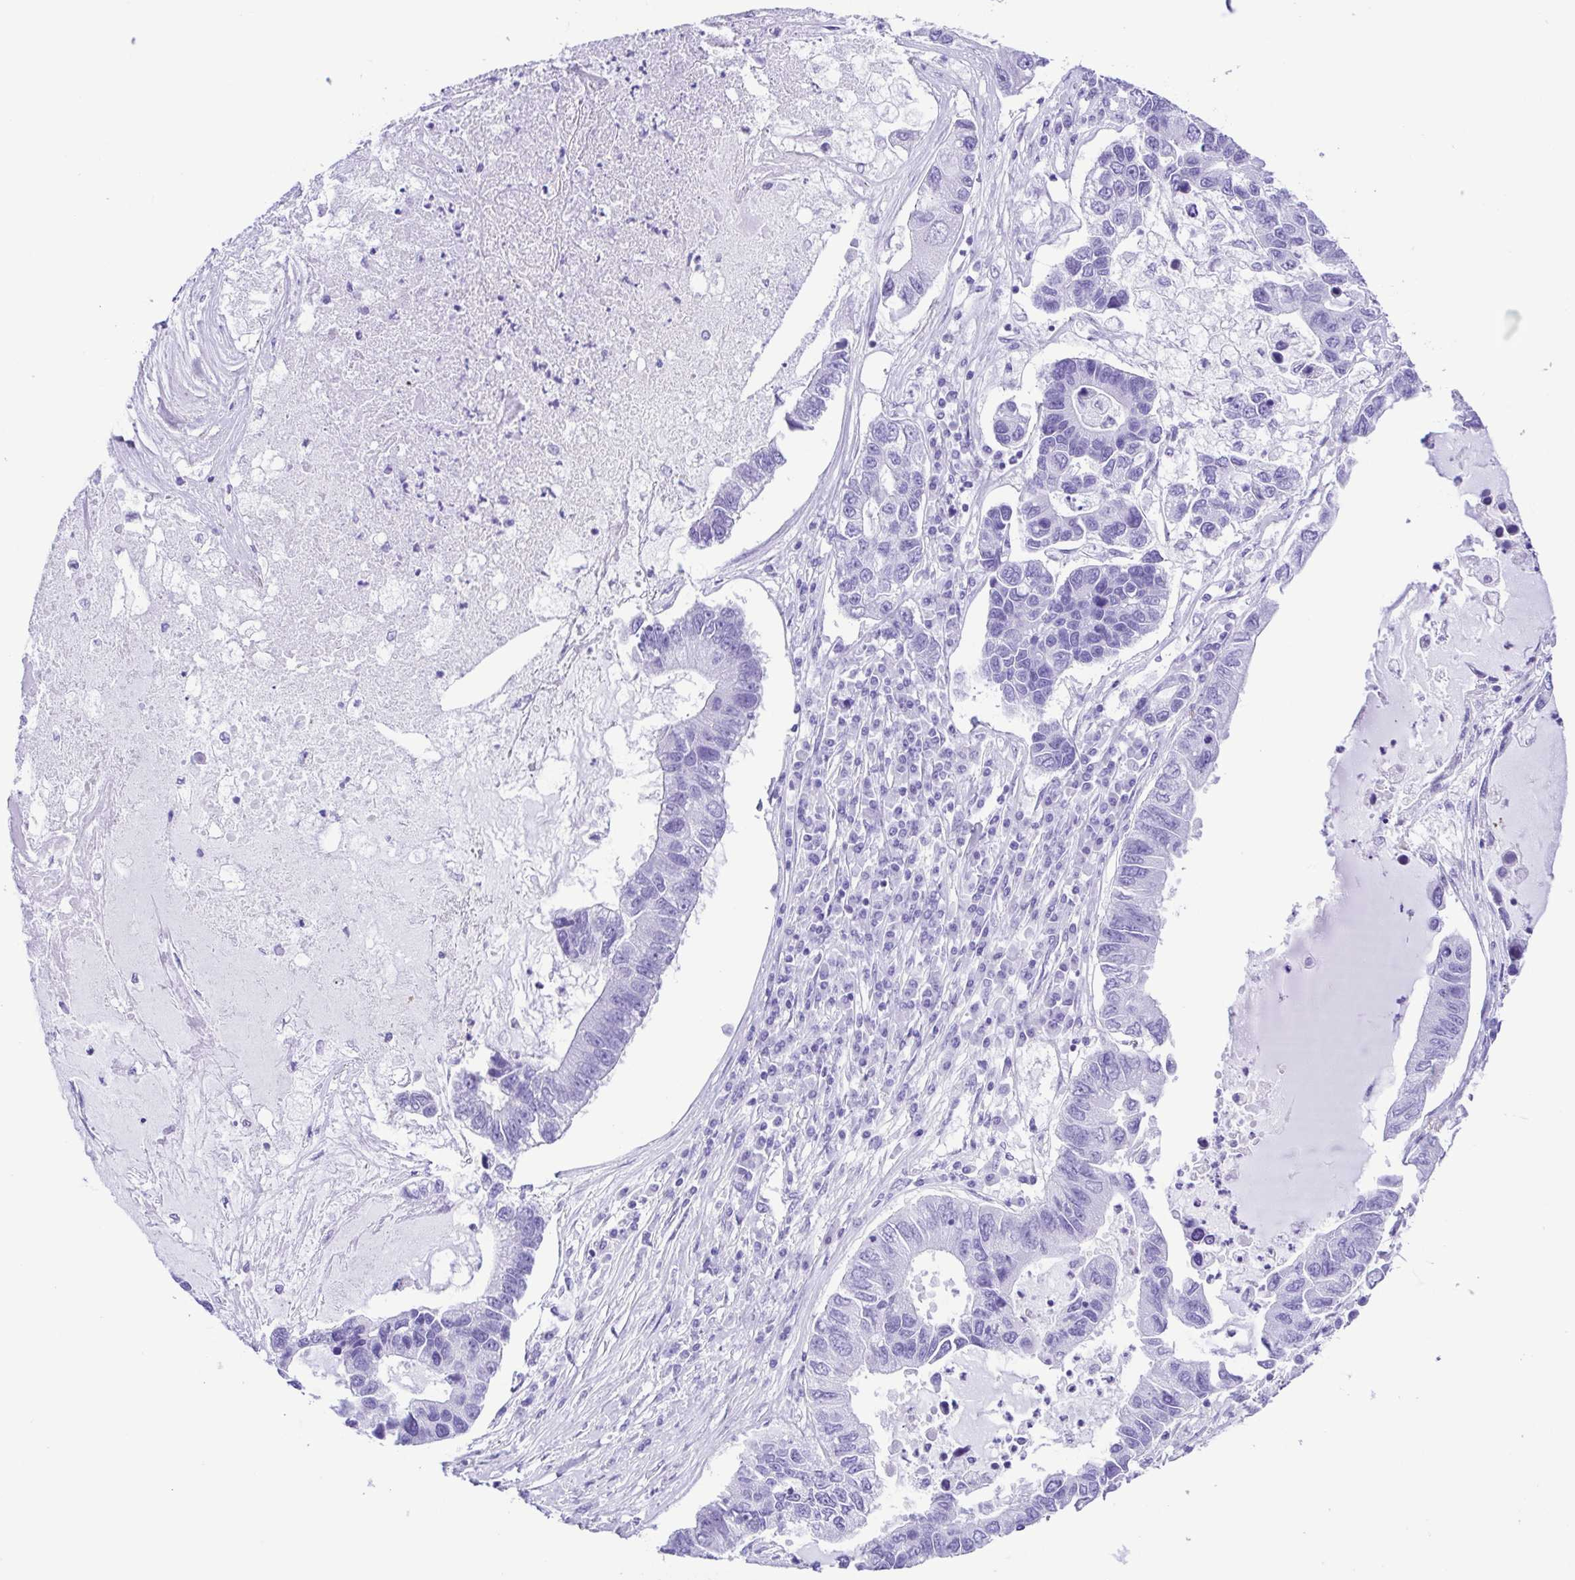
{"staining": {"intensity": "negative", "quantity": "none", "location": "none"}, "tissue": "lung cancer", "cell_type": "Tumor cells", "image_type": "cancer", "snomed": [{"axis": "morphology", "description": "Adenocarcinoma, NOS"}, {"axis": "topography", "description": "Bronchus"}, {"axis": "topography", "description": "Lung"}], "caption": "DAB (3,3'-diaminobenzidine) immunohistochemical staining of human lung cancer reveals no significant positivity in tumor cells.", "gene": "ERP27", "patient": {"sex": "female", "age": 51}}